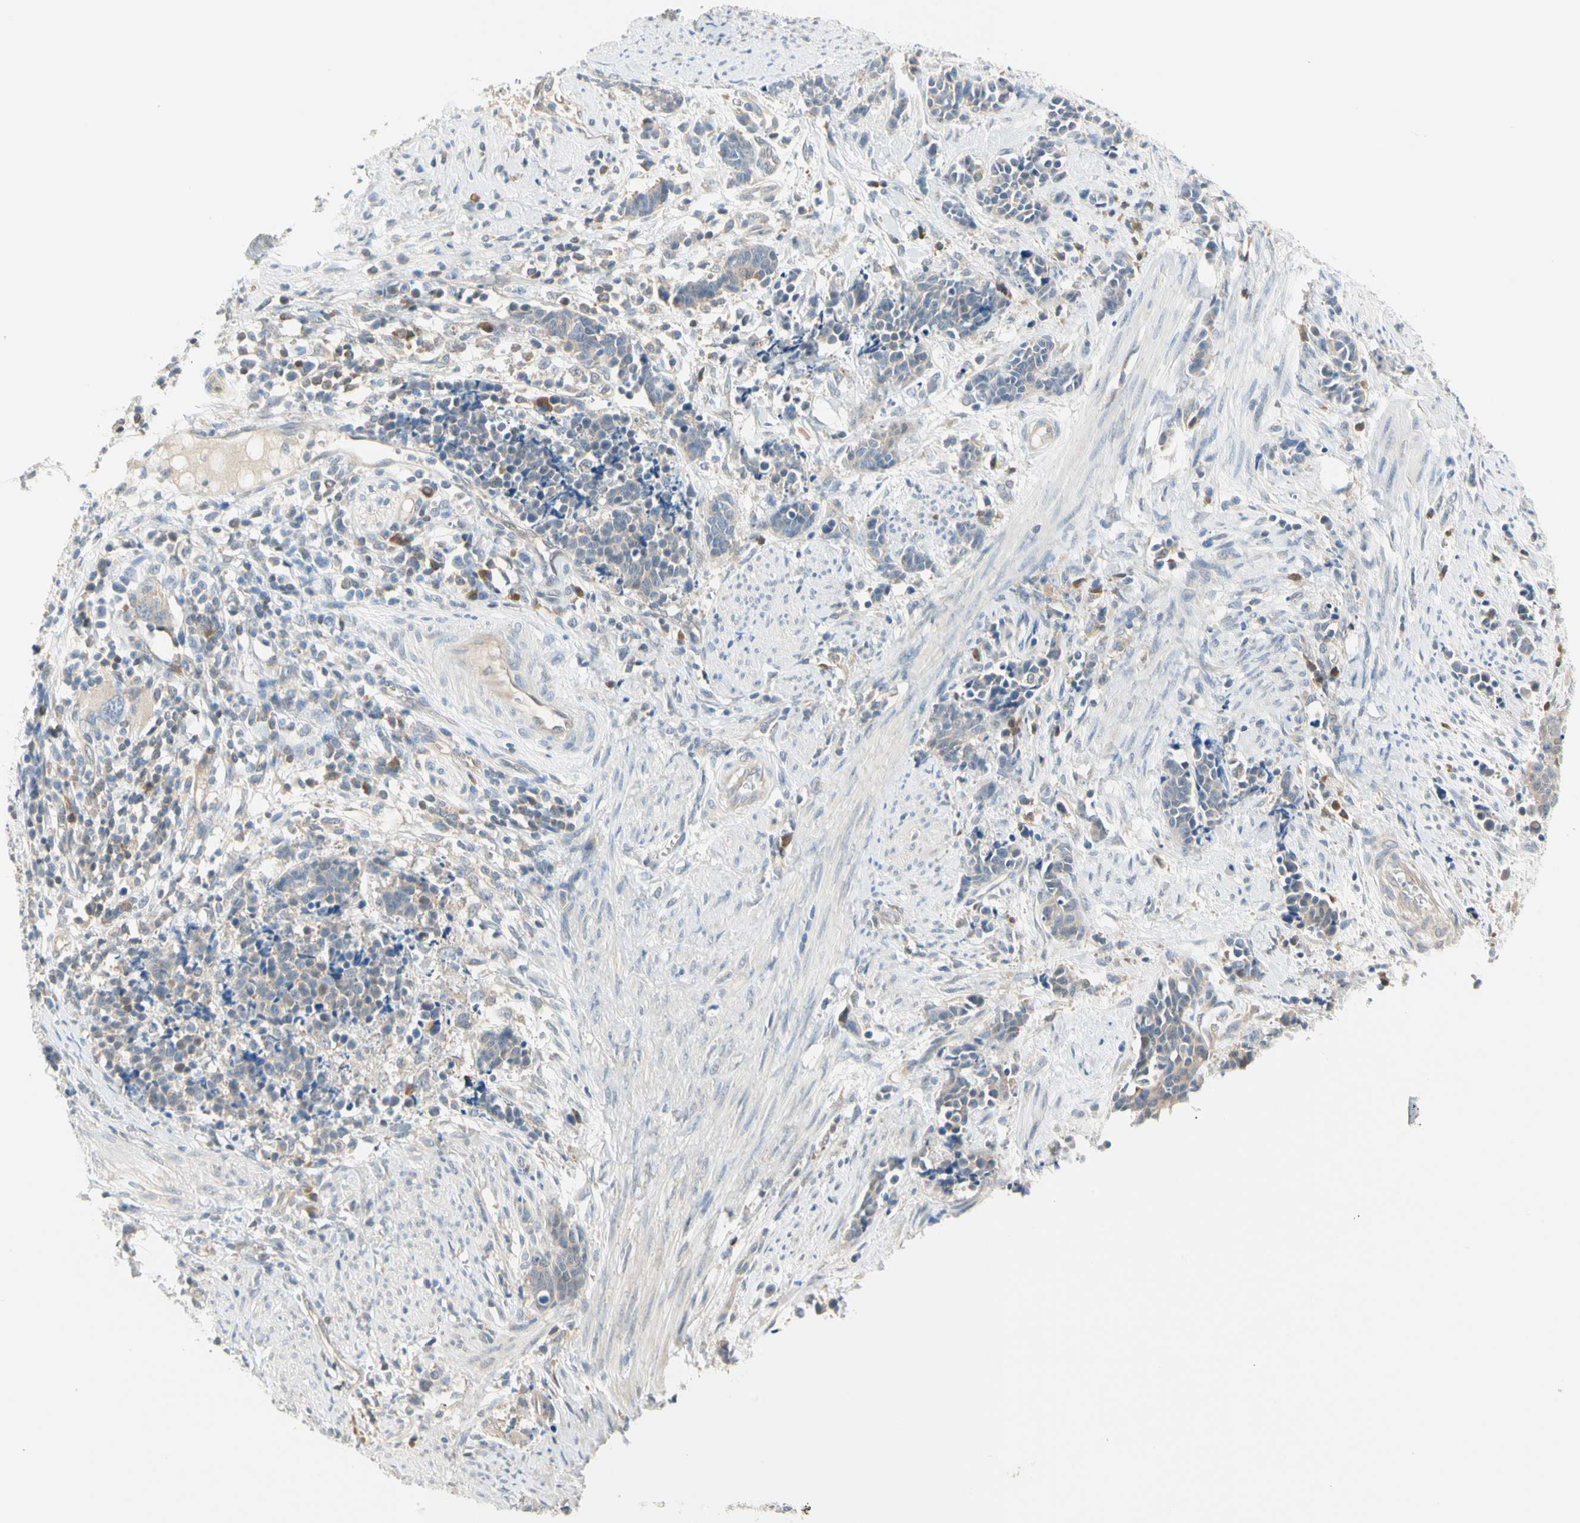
{"staining": {"intensity": "weak", "quantity": "25%-75%", "location": "cytoplasmic/membranous"}, "tissue": "cervical cancer", "cell_type": "Tumor cells", "image_type": "cancer", "snomed": [{"axis": "morphology", "description": "Squamous cell carcinoma, NOS"}, {"axis": "topography", "description": "Cervix"}], "caption": "A brown stain highlights weak cytoplasmic/membranous staining of a protein in squamous cell carcinoma (cervical) tumor cells.", "gene": "MPI", "patient": {"sex": "female", "age": 35}}